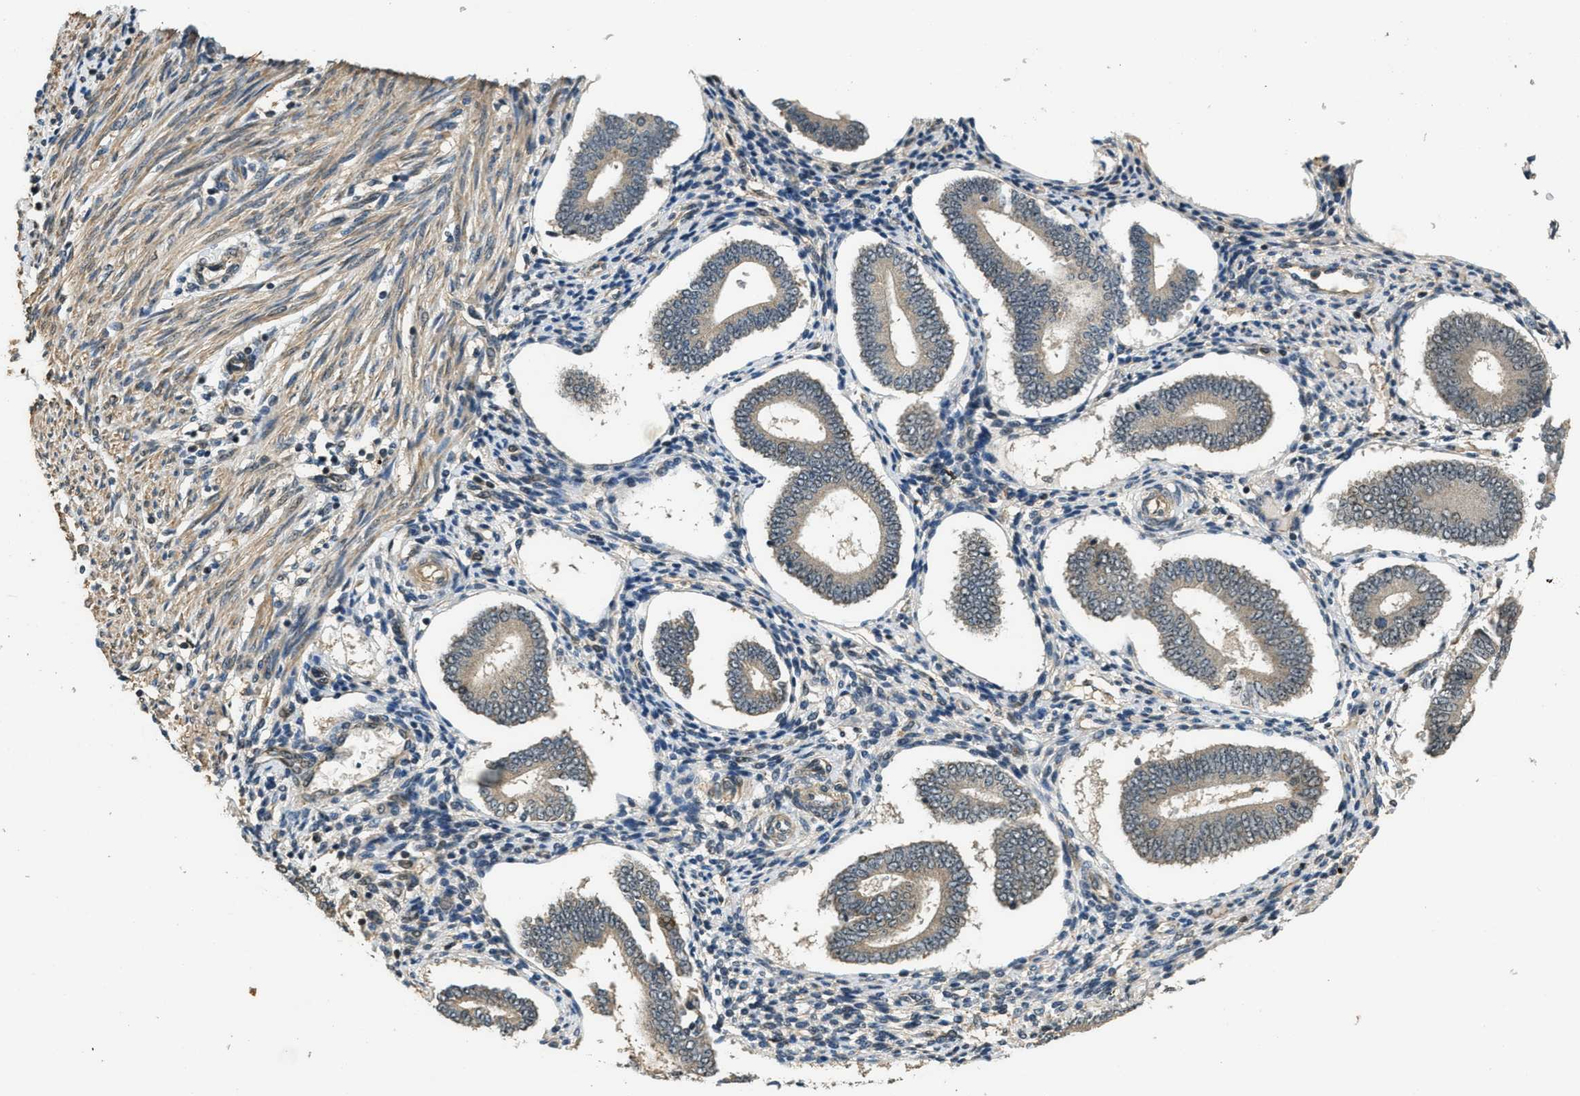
{"staining": {"intensity": "negative", "quantity": "none", "location": "none"}, "tissue": "endometrium", "cell_type": "Cells in endometrial stroma", "image_type": "normal", "snomed": [{"axis": "morphology", "description": "Normal tissue, NOS"}, {"axis": "topography", "description": "Endometrium"}], "caption": "The photomicrograph shows no staining of cells in endometrial stroma in unremarkable endometrium. Nuclei are stained in blue.", "gene": "MED21", "patient": {"sex": "female", "age": 42}}